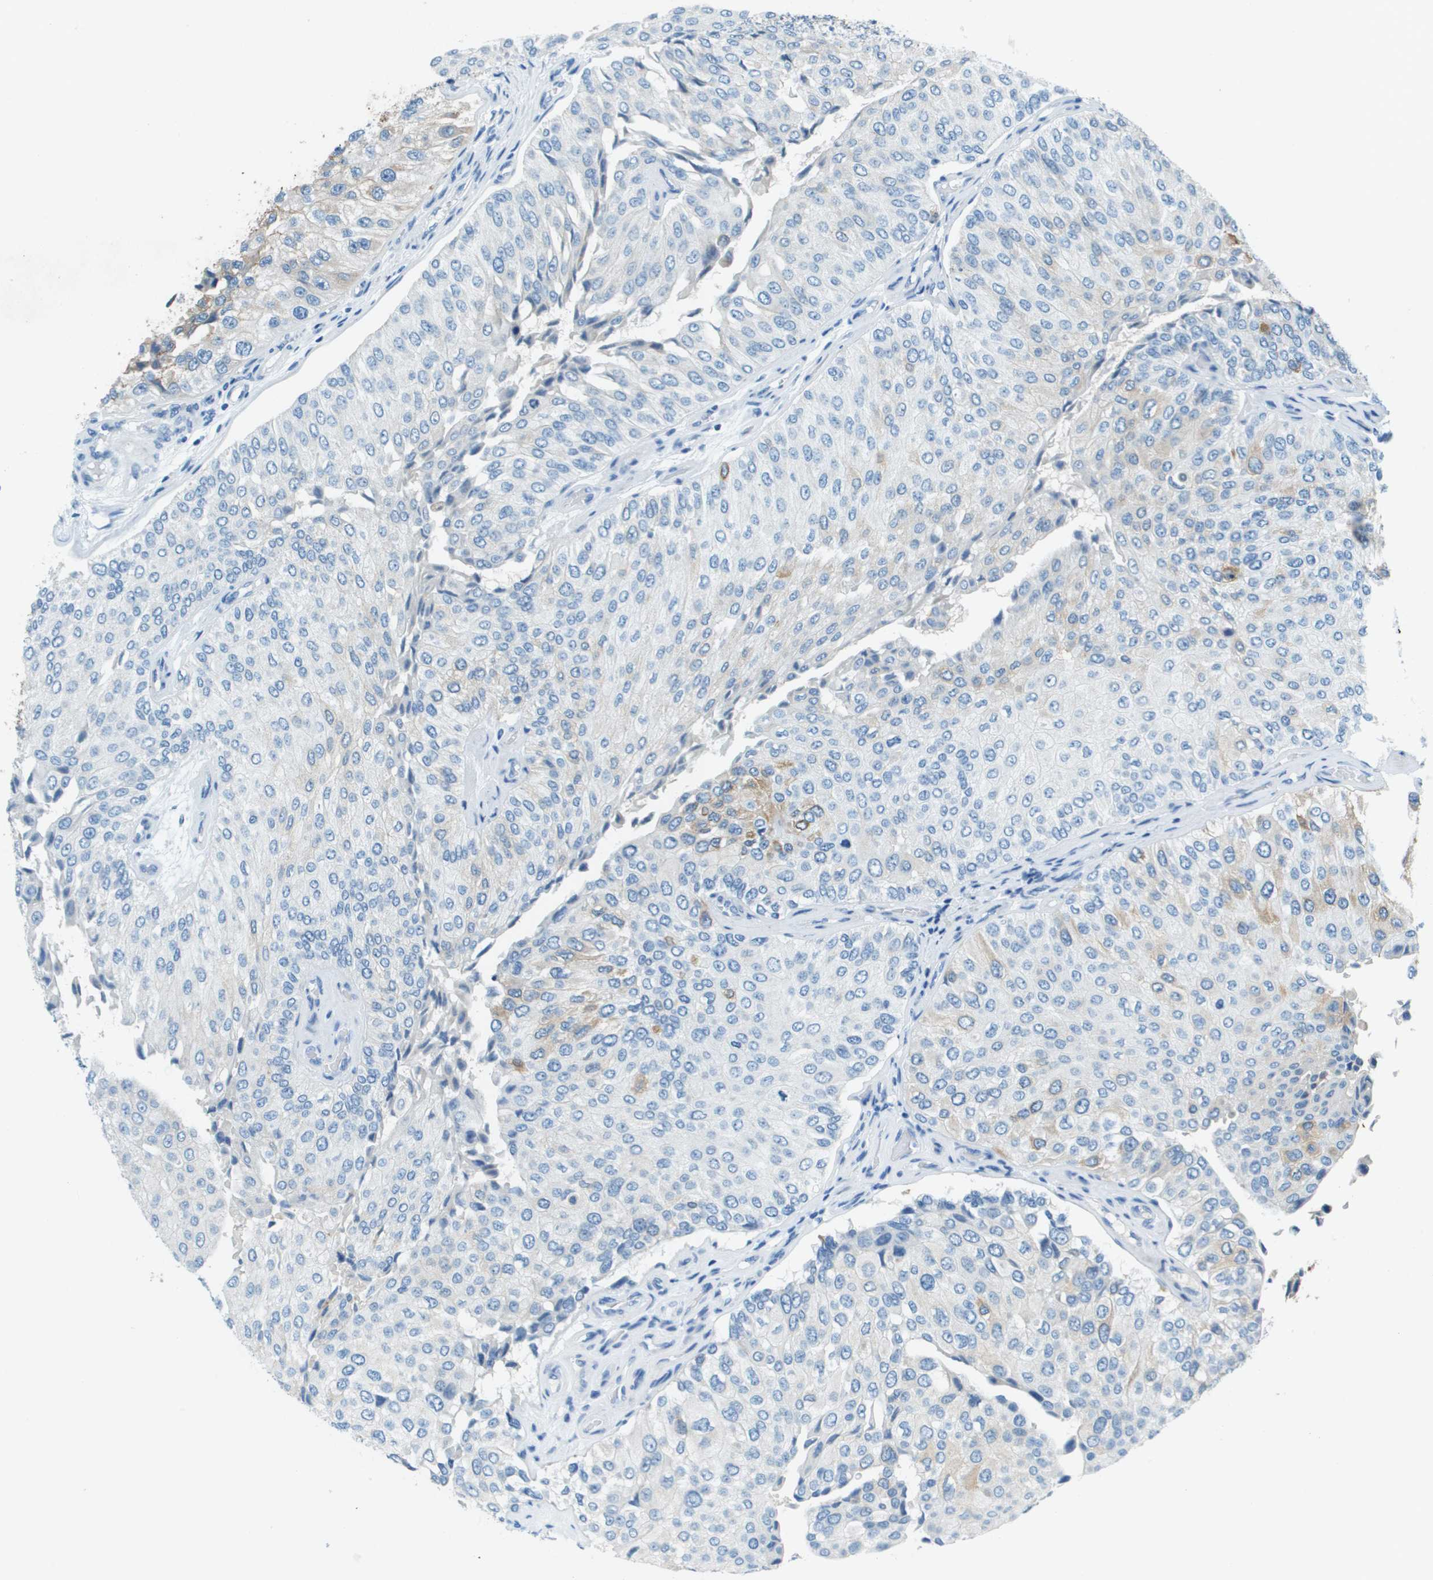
{"staining": {"intensity": "moderate", "quantity": "<25%", "location": "cytoplasmic/membranous"}, "tissue": "urothelial cancer", "cell_type": "Tumor cells", "image_type": "cancer", "snomed": [{"axis": "morphology", "description": "Urothelial carcinoma, High grade"}, {"axis": "topography", "description": "Kidney"}, {"axis": "topography", "description": "Urinary bladder"}], "caption": "Protein staining of high-grade urothelial carcinoma tissue displays moderate cytoplasmic/membranous expression in approximately <25% of tumor cells.", "gene": "SLC16A10", "patient": {"sex": "male", "age": 77}}